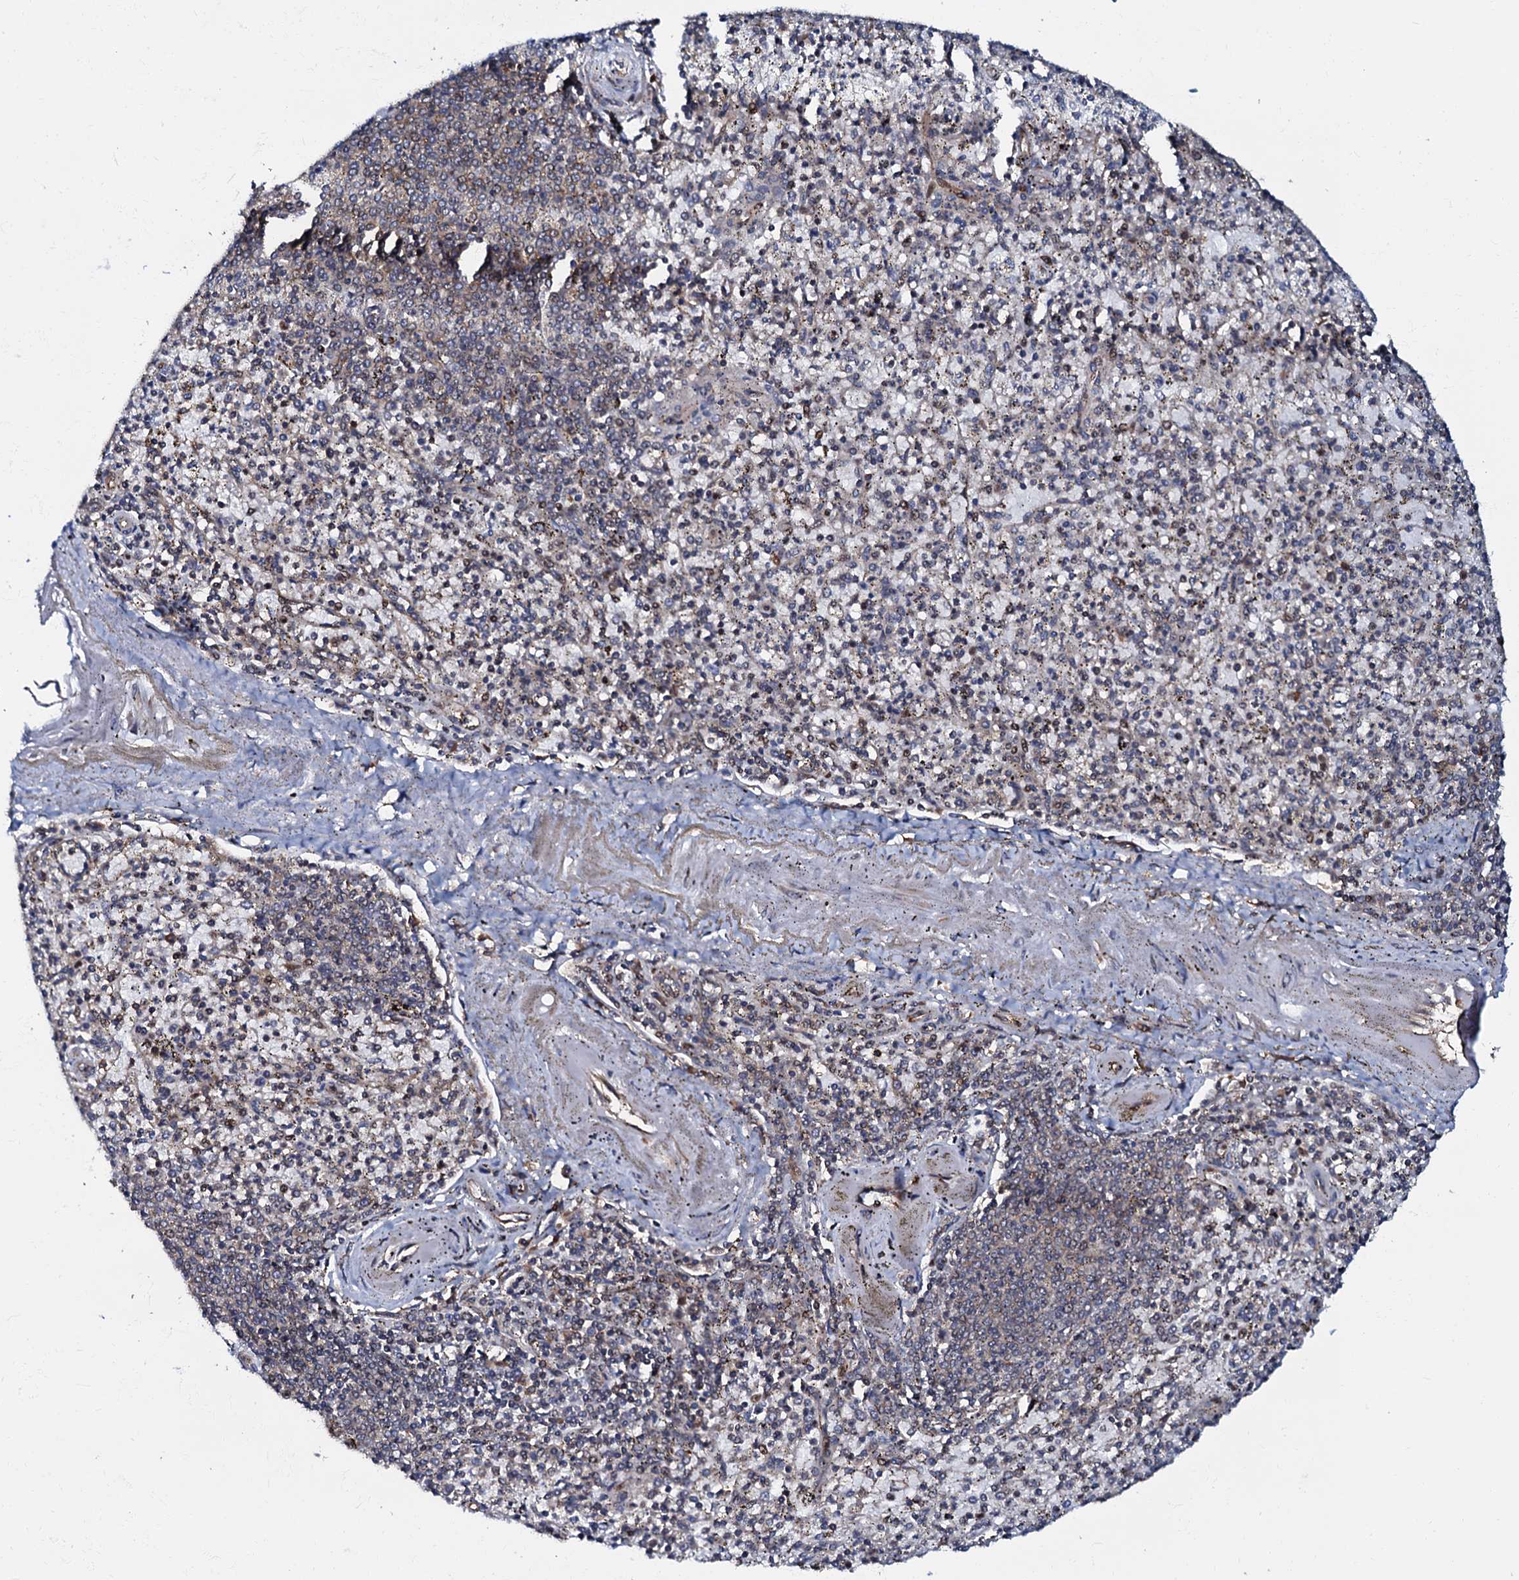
{"staining": {"intensity": "weak", "quantity": "<25%", "location": "cytoplasmic/membranous"}, "tissue": "spleen", "cell_type": "Cells in red pulp", "image_type": "normal", "snomed": [{"axis": "morphology", "description": "Normal tissue, NOS"}, {"axis": "topography", "description": "Spleen"}], "caption": "IHC histopathology image of benign spleen stained for a protein (brown), which shows no staining in cells in red pulp.", "gene": "OSBP", "patient": {"sex": "male", "age": 72}}